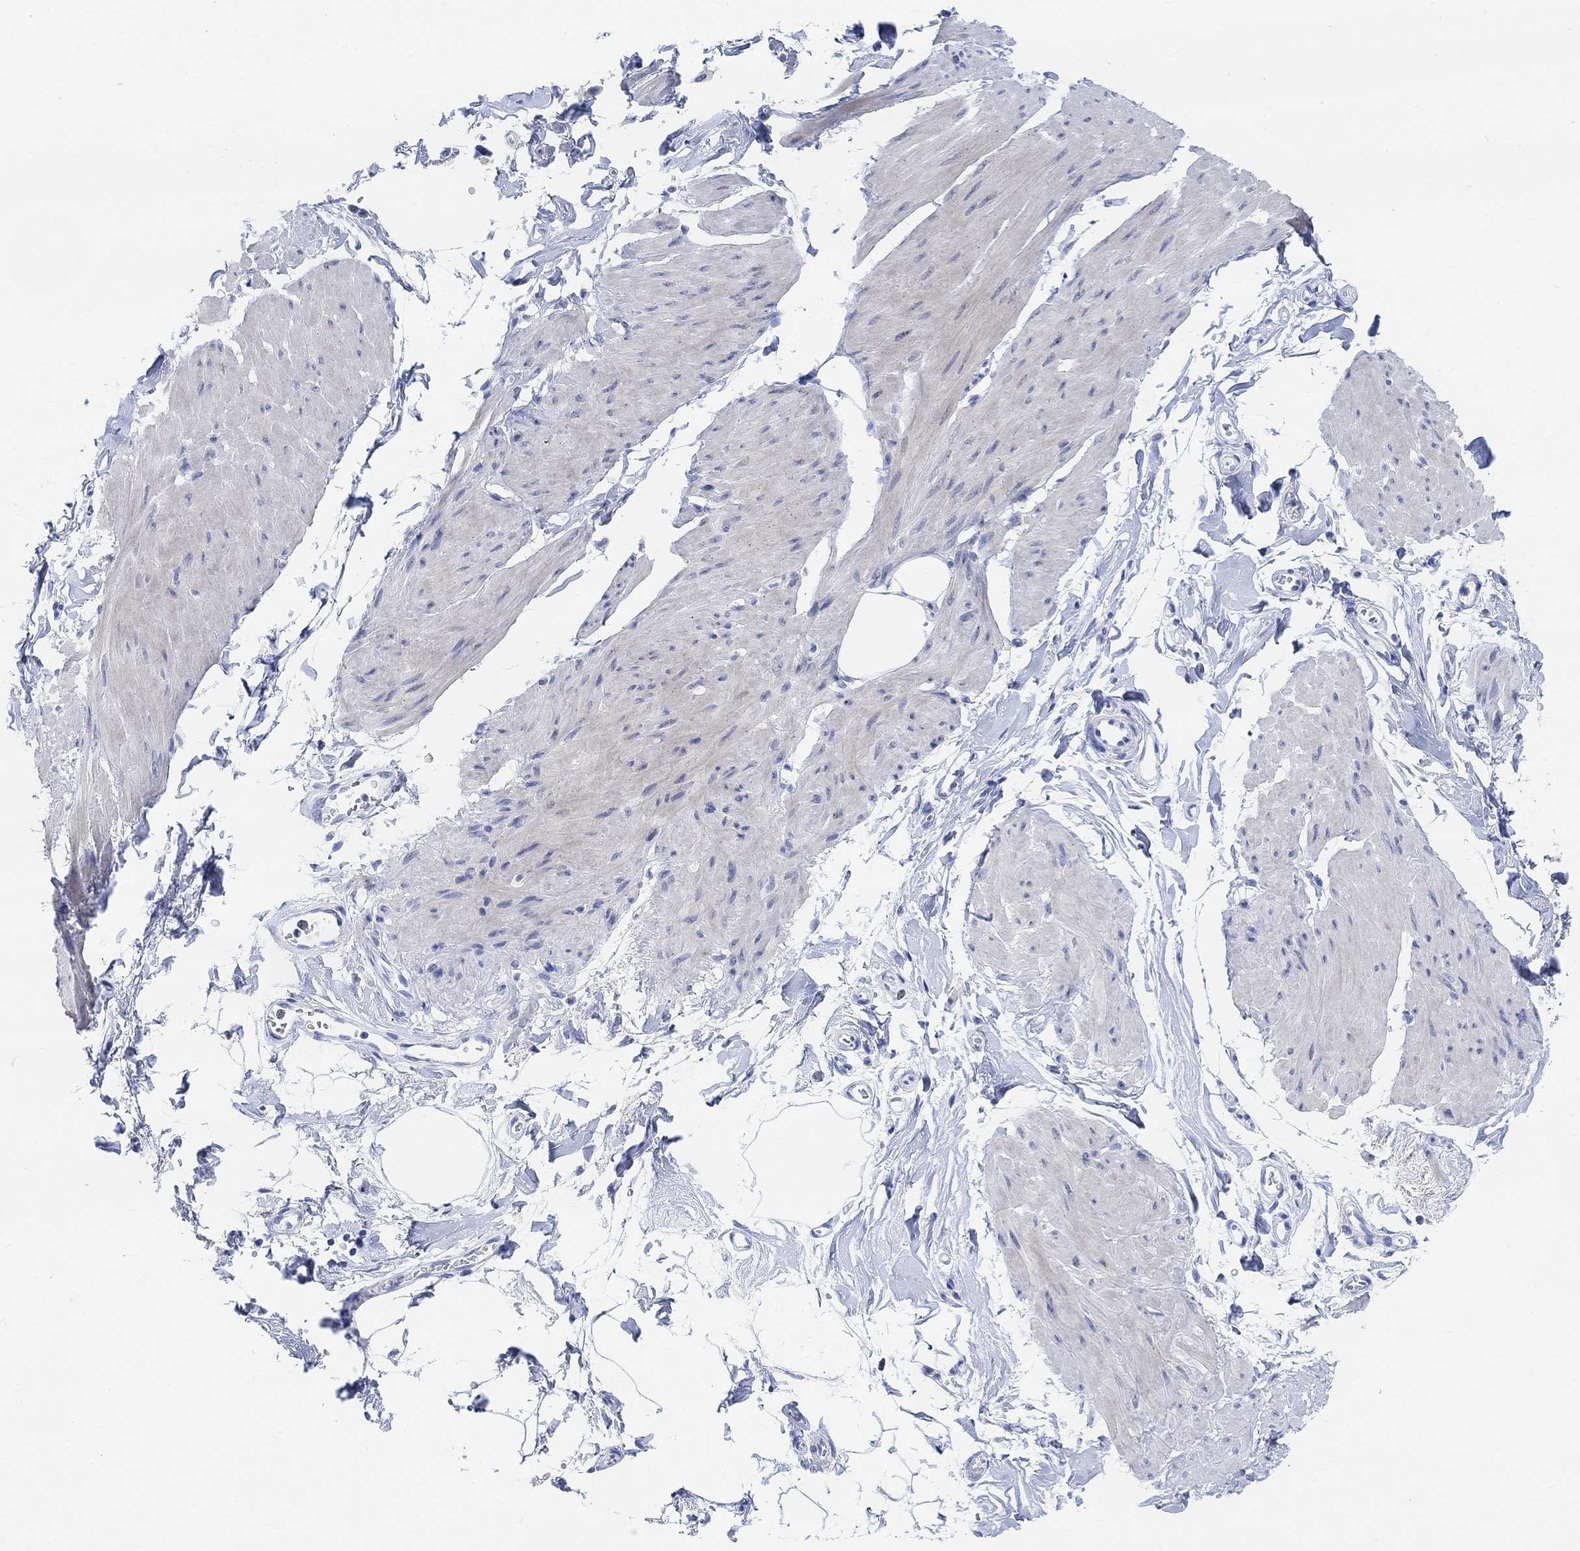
{"staining": {"intensity": "negative", "quantity": "none", "location": "none"}, "tissue": "smooth muscle", "cell_type": "Smooth muscle cells", "image_type": "normal", "snomed": [{"axis": "morphology", "description": "Normal tissue, NOS"}, {"axis": "topography", "description": "Adipose tissue"}, {"axis": "topography", "description": "Smooth muscle"}, {"axis": "topography", "description": "Peripheral nerve tissue"}], "caption": "Immunohistochemistry photomicrograph of normal smooth muscle: human smooth muscle stained with DAB (3,3'-diaminobenzidine) shows no significant protein positivity in smooth muscle cells.", "gene": "ENO4", "patient": {"sex": "male", "age": 83}}